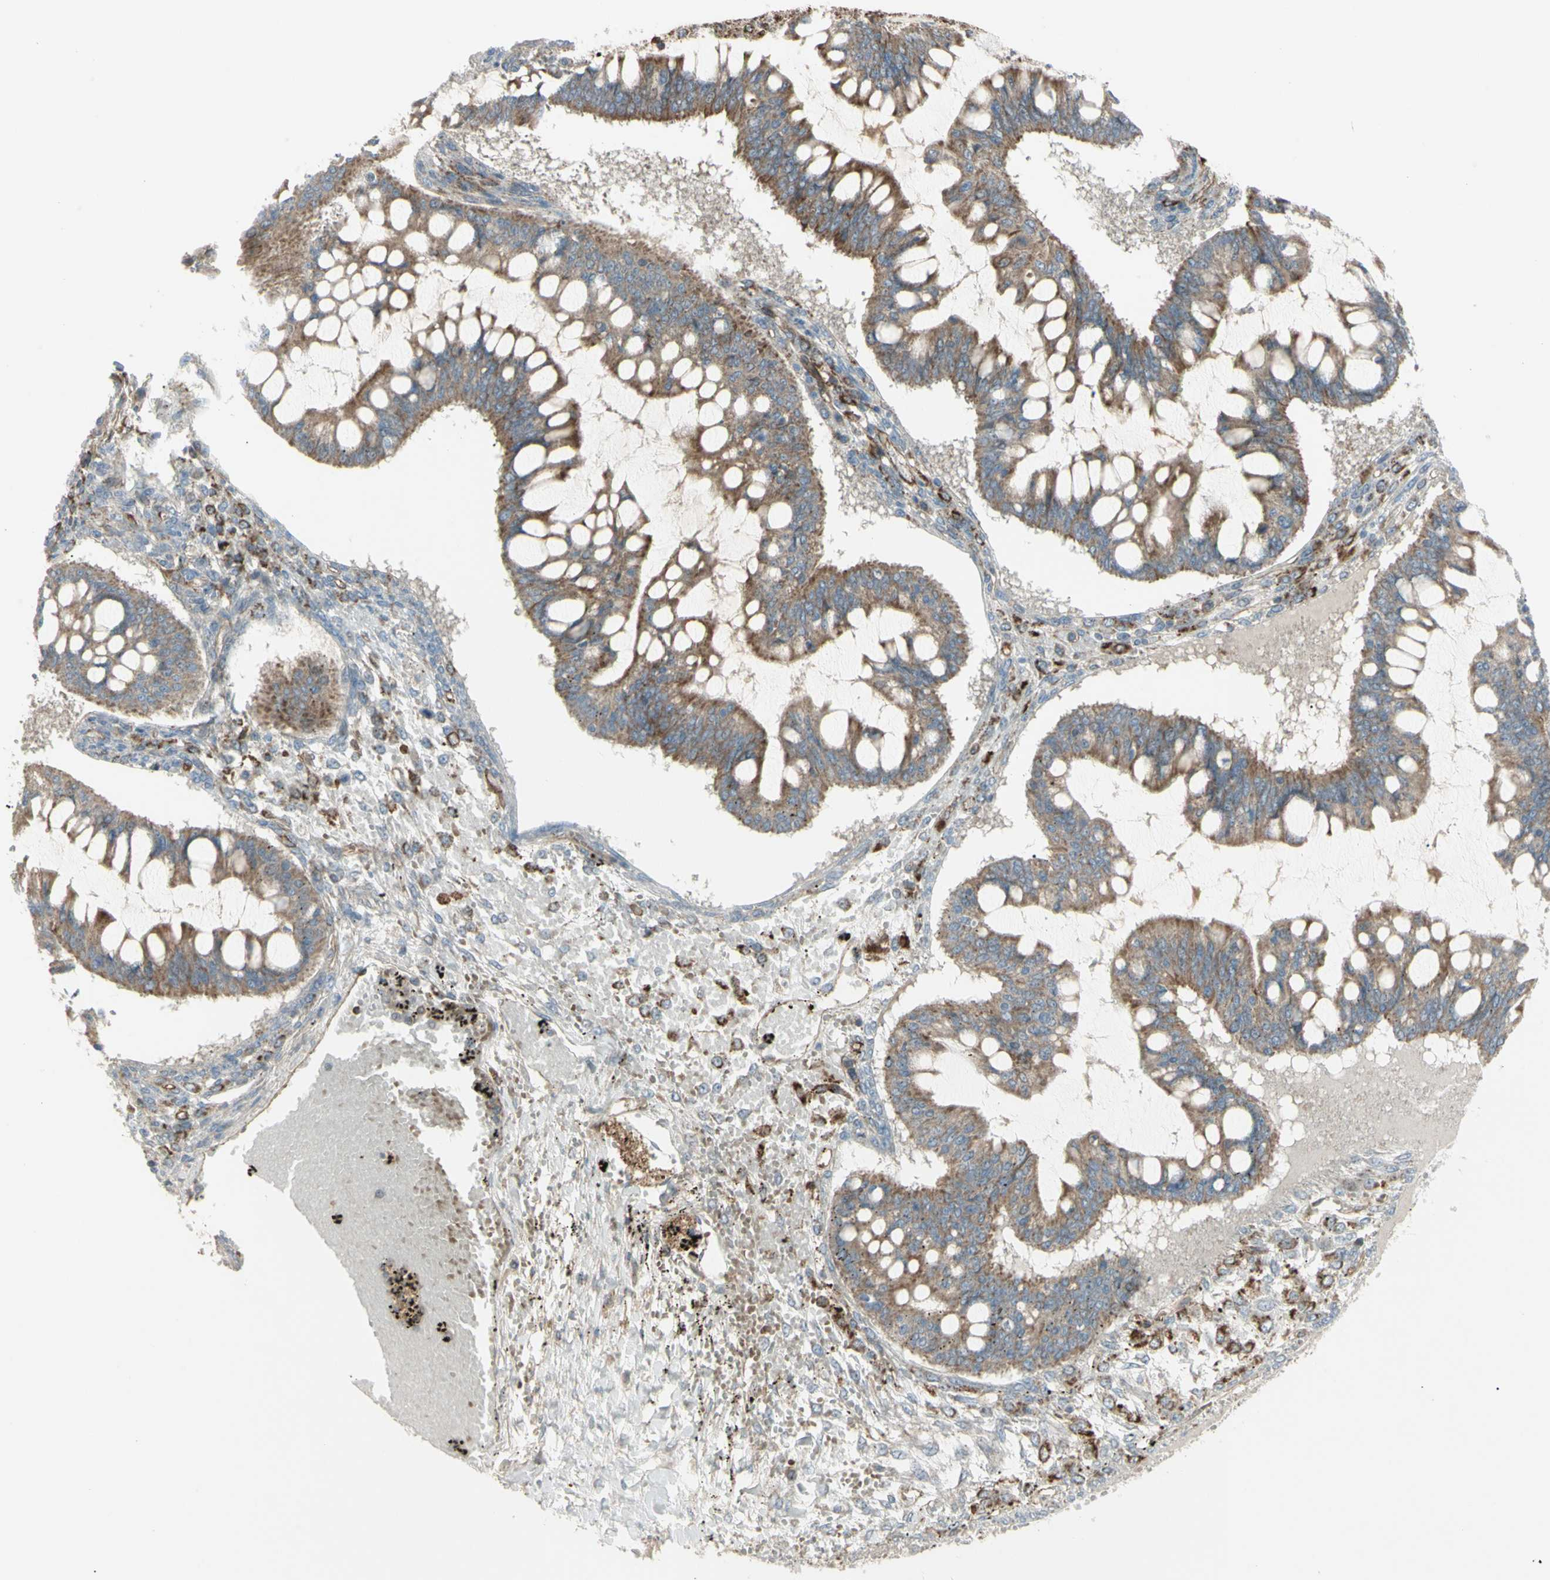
{"staining": {"intensity": "moderate", "quantity": ">75%", "location": "cytoplasmic/membranous"}, "tissue": "ovarian cancer", "cell_type": "Tumor cells", "image_type": "cancer", "snomed": [{"axis": "morphology", "description": "Cystadenocarcinoma, mucinous, NOS"}, {"axis": "topography", "description": "Ovary"}], "caption": "Ovarian cancer was stained to show a protein in brown. There is medium levels of moderate cytoplasmic/membranous staining in about >75% of tumor cells.", "gene": "CYB5R1", "patient": {"sex": "female", "age": 73}}